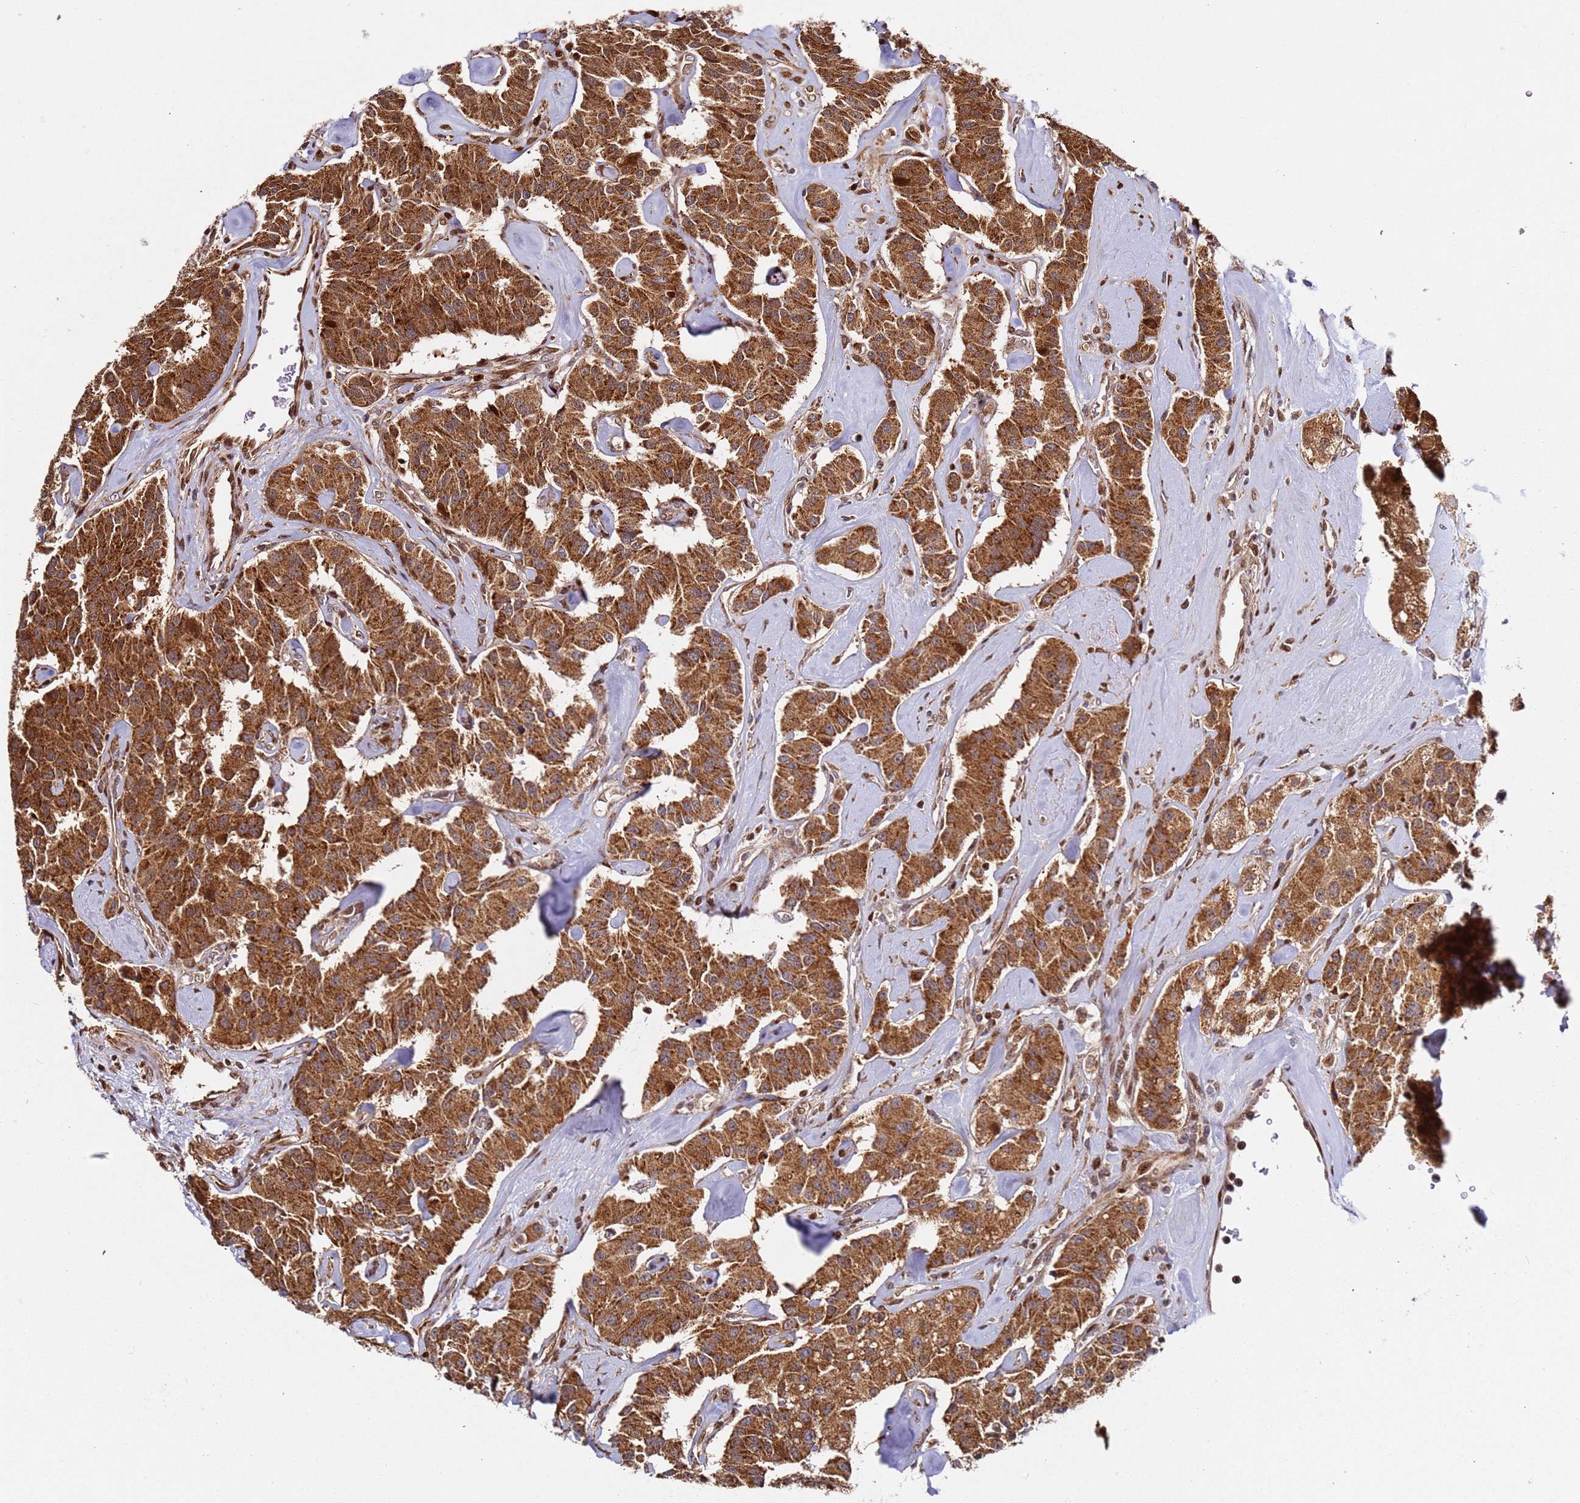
{"staining": {"intensity": "strong", "quantity": ">75%", "location": "cytoplasmic/membranous"}, "tissue": "carcinoid", "cell_type": "Tumor cells", "image_type": "cancer", "snomed": [{"axis": "morphology", "description": "Carcinoid, malignant, NOS"}, {"axis": "topography", "description": "Pancreas"}], "caption": "Carcinoid stained with DAB (3,3'-diaminobenzidine) IHC exhibits high levels of strong cytoplasmic/membranous staining in about >75% of tumor cells. (DAB IHC with brightfield microscopy, high magnification).", "gene": "SMOX", "patient": {"sex": "male", "age": 41}}